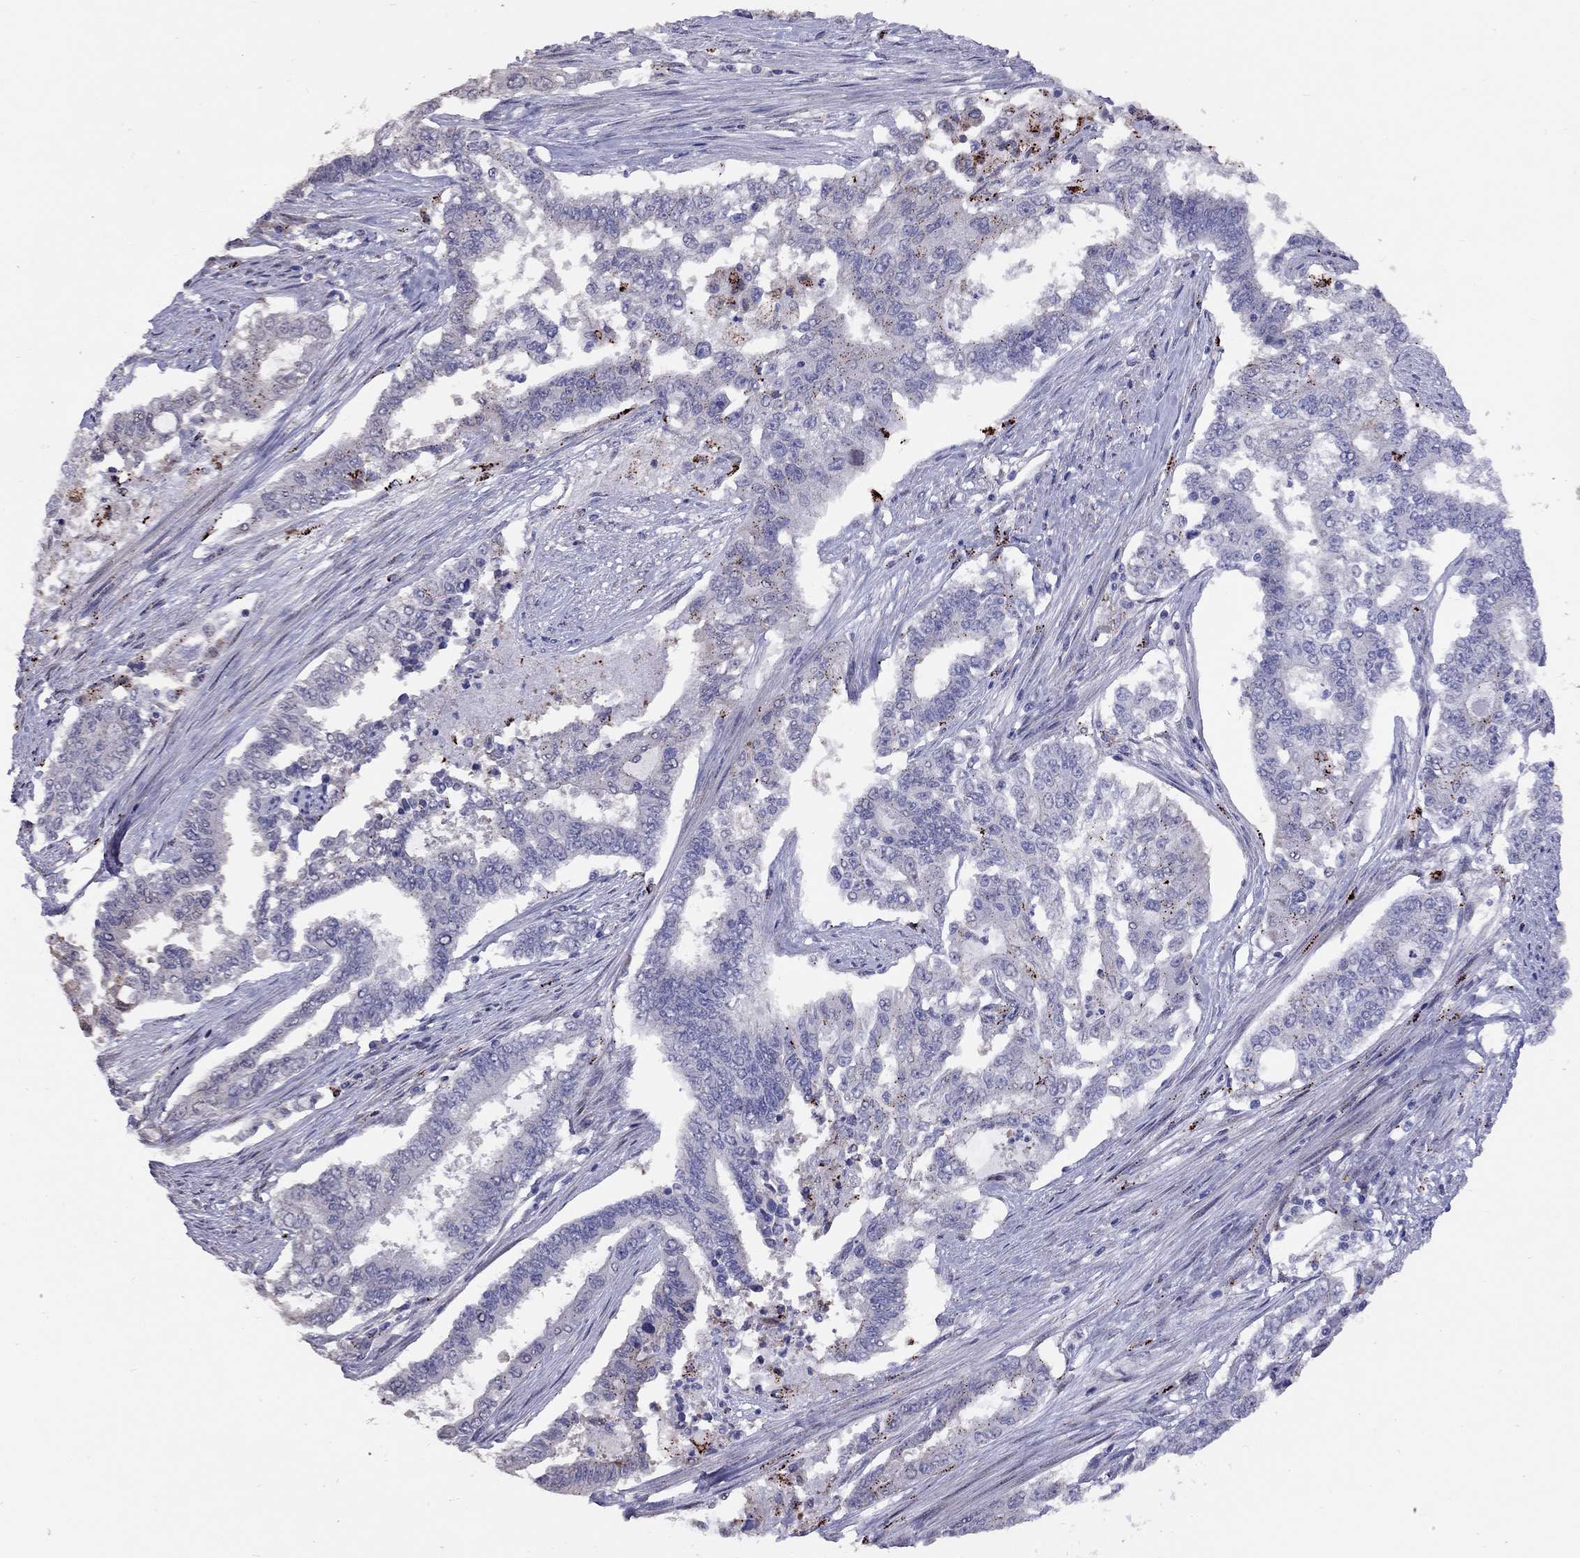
{"staining": {"intensity": "negative", "quantity": "none", "location": "none"}, "tissue": "endometrial cancer", "cell_type": "Tumor cells", "image_type": "cancer", "snomed": [{"axis": "morphology", "description": "Adenocarcinoma, NOS"}, {"axis": "topography", "description": "Uterus"}], "caption": "The photomicrograph reveals no significant expression in tumor cells of endometrial cancer. (DAB immunohistochemistry (IHC) with hematoxylin counter stain).", "gene": "MAGEB4", "patient": {"sex": "female", "age": 59}}